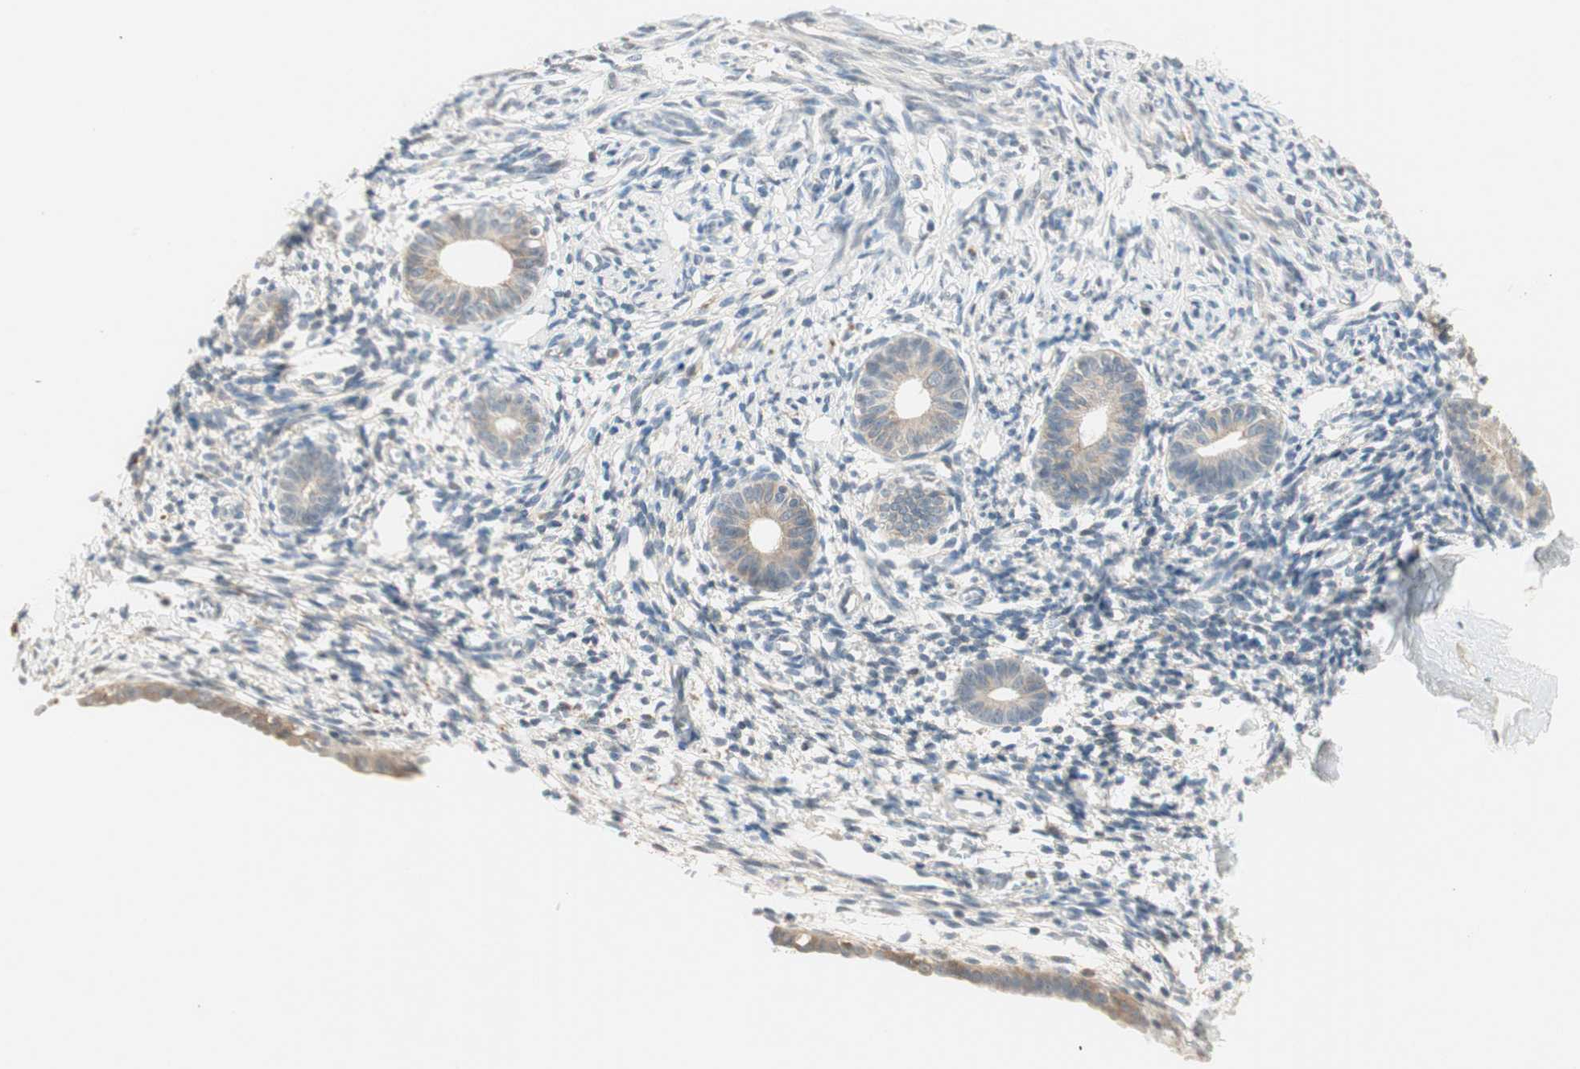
{"staining": {"intensity": "negative", "quantity": "none", "location": "none"}, "tissue": "endometrium", "cell_type": "Cells in endometrial stroma", "image_type": "normal", "snomed": [{"axis": "morphology", "description": "Normal tissue, NOS"}, {"axis": "topography", "description": "Endometrium"}], "caption": "A high-resolution histopathology image shows immunohistochemistry (IHC) staining of benign endometrium, which demonstrates no significant expression in cells in endometrial stroma.", "gene": "RNGTT", "patient": {"sex": "female", "age": 71}}